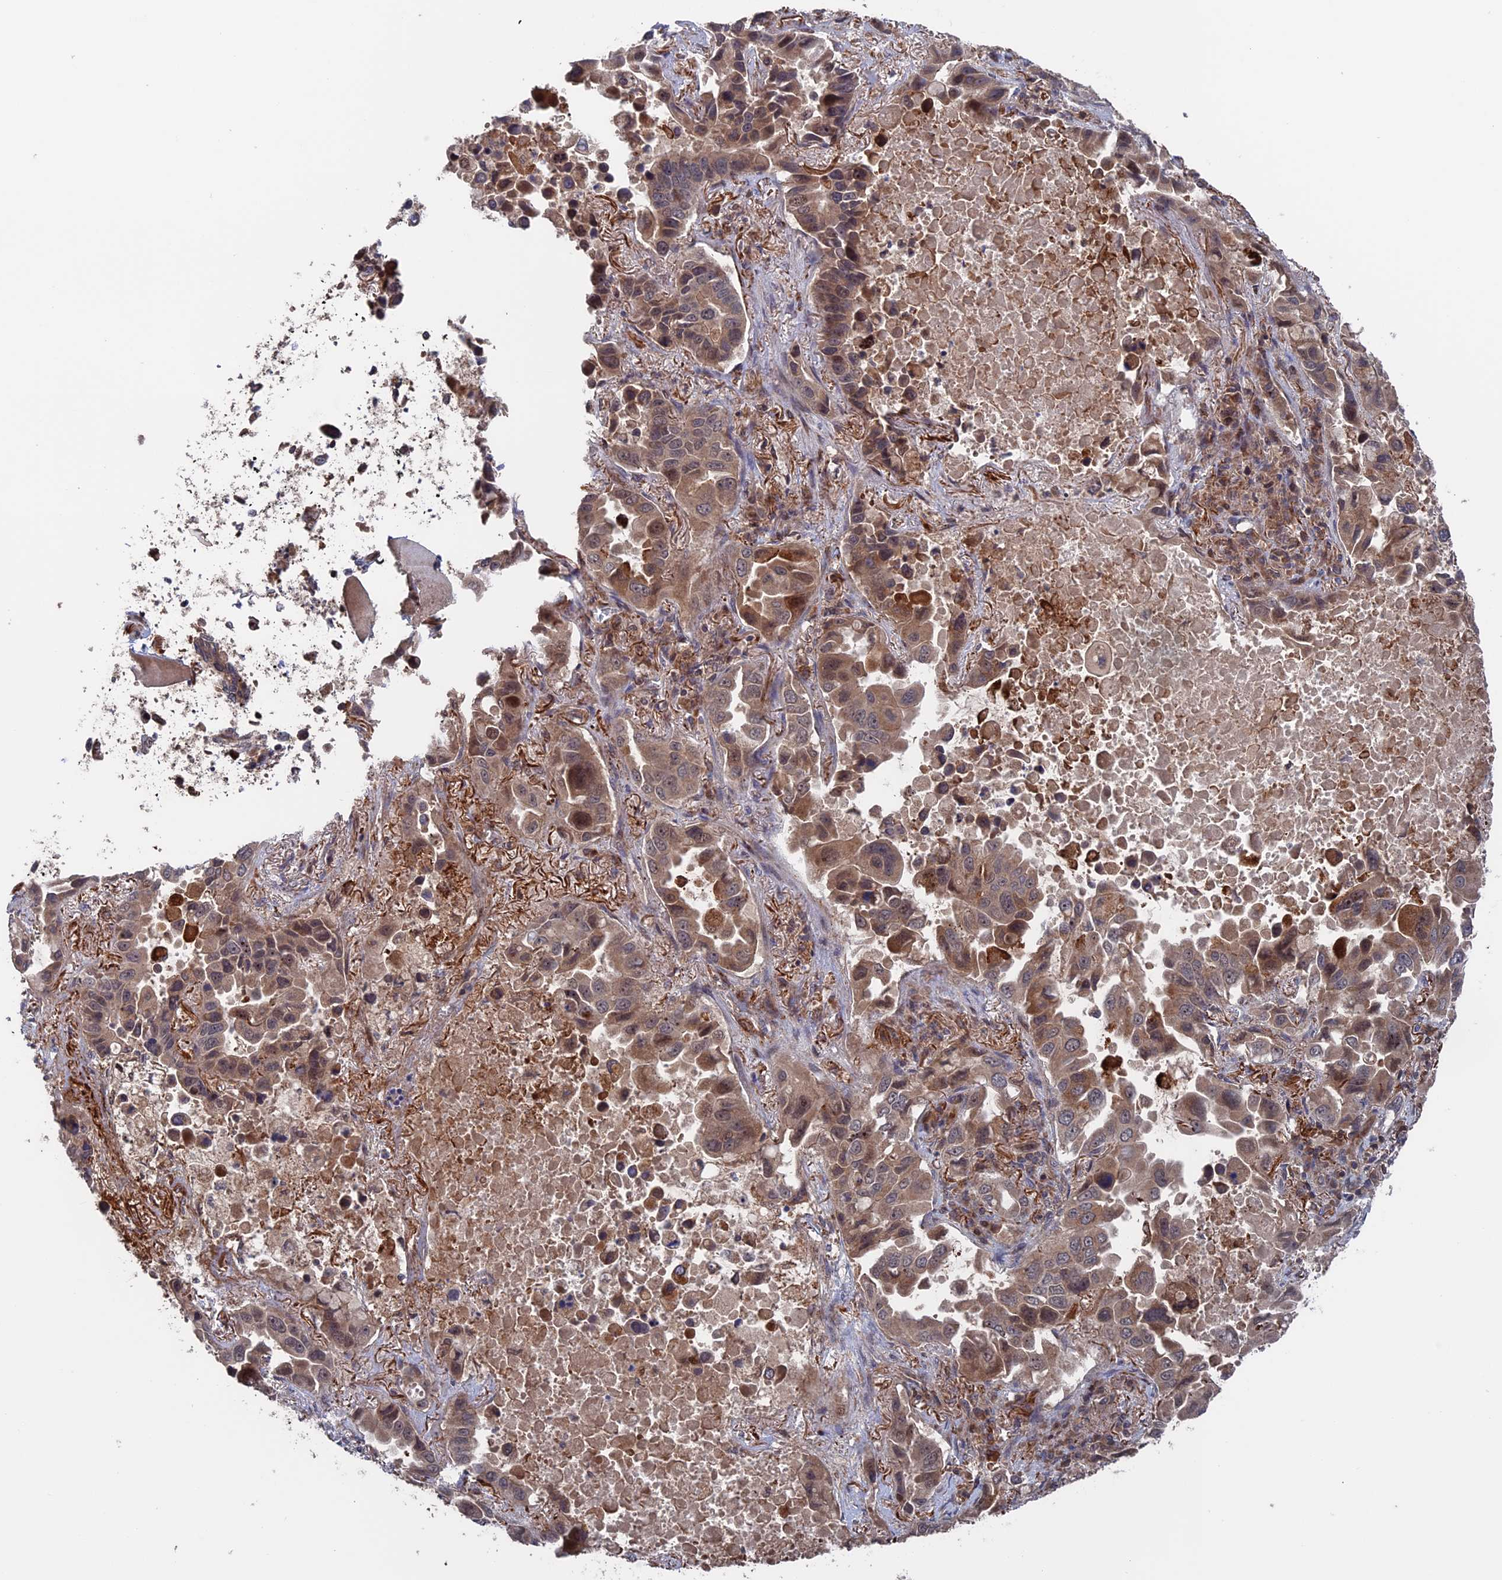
{"staining": {"intensity": "moderate", "quantity": ">75%", "location": "cytoplasmic/membranous"}, "tissue": "lung cancer", "cell_type": "Tumor cells", "image_type": "cancer", "snomed": [{"axis": "morphology", "description": "Adenocarcinoma, NOS"}, {"axis": "topography", "description": "Lung"}], "caption": "Adenocarcinoma (lung) stained for a protein (brown) exhibits moderate cytoplasmic/membranous positive expression in approximately >75% of tumor cells.", "gene": "PLA2G15", "patient": {"sex": "male", "age": 64}}